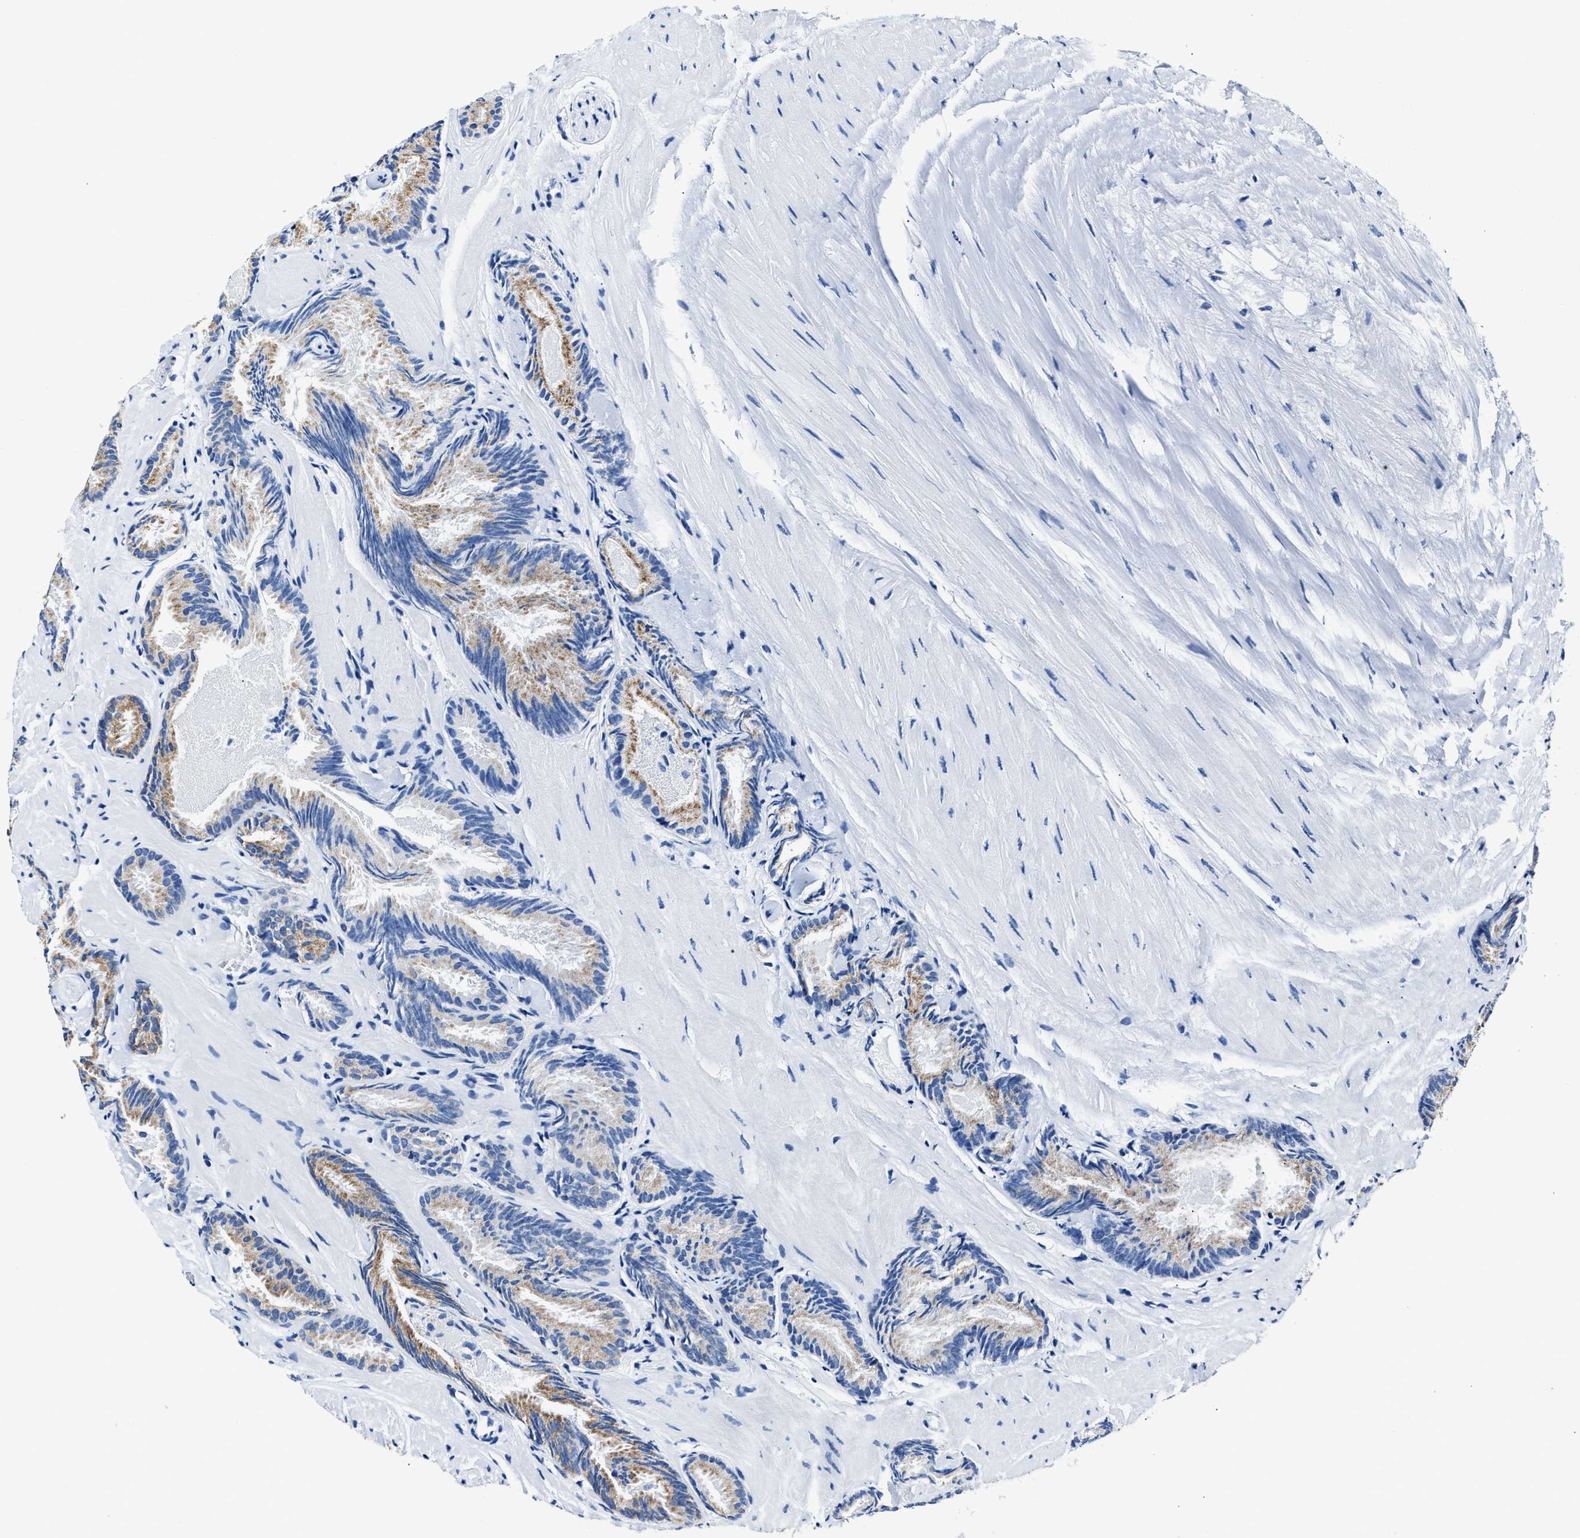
{"staining": {"intensity": "moderate", "quantity": ">75%", "location": "cytoplasmic/membranous"}, "tissue": "prostate cancer", "cell_type": "Tumor cells", "image_type": "cancer", "snomed": [{"axis": "morphology", "description": "Adenocarcinoma, Low grade"}, {"axis": "topography", "description": "Prostate"}], "caption": "Protein staining by IHC shows moderate cytoplasmic/membranous positivity in about >75% of tumor cells in prostate cancer (adenocarcinoma (low-grade)). The staining was performed using DAB to visualize the protein expression in brown, while the nuclei were stained in blue with hematoxylin (Magnification: 20x).", "gene": "AMACR", "patient": {"sex": "male", "age": 51}}